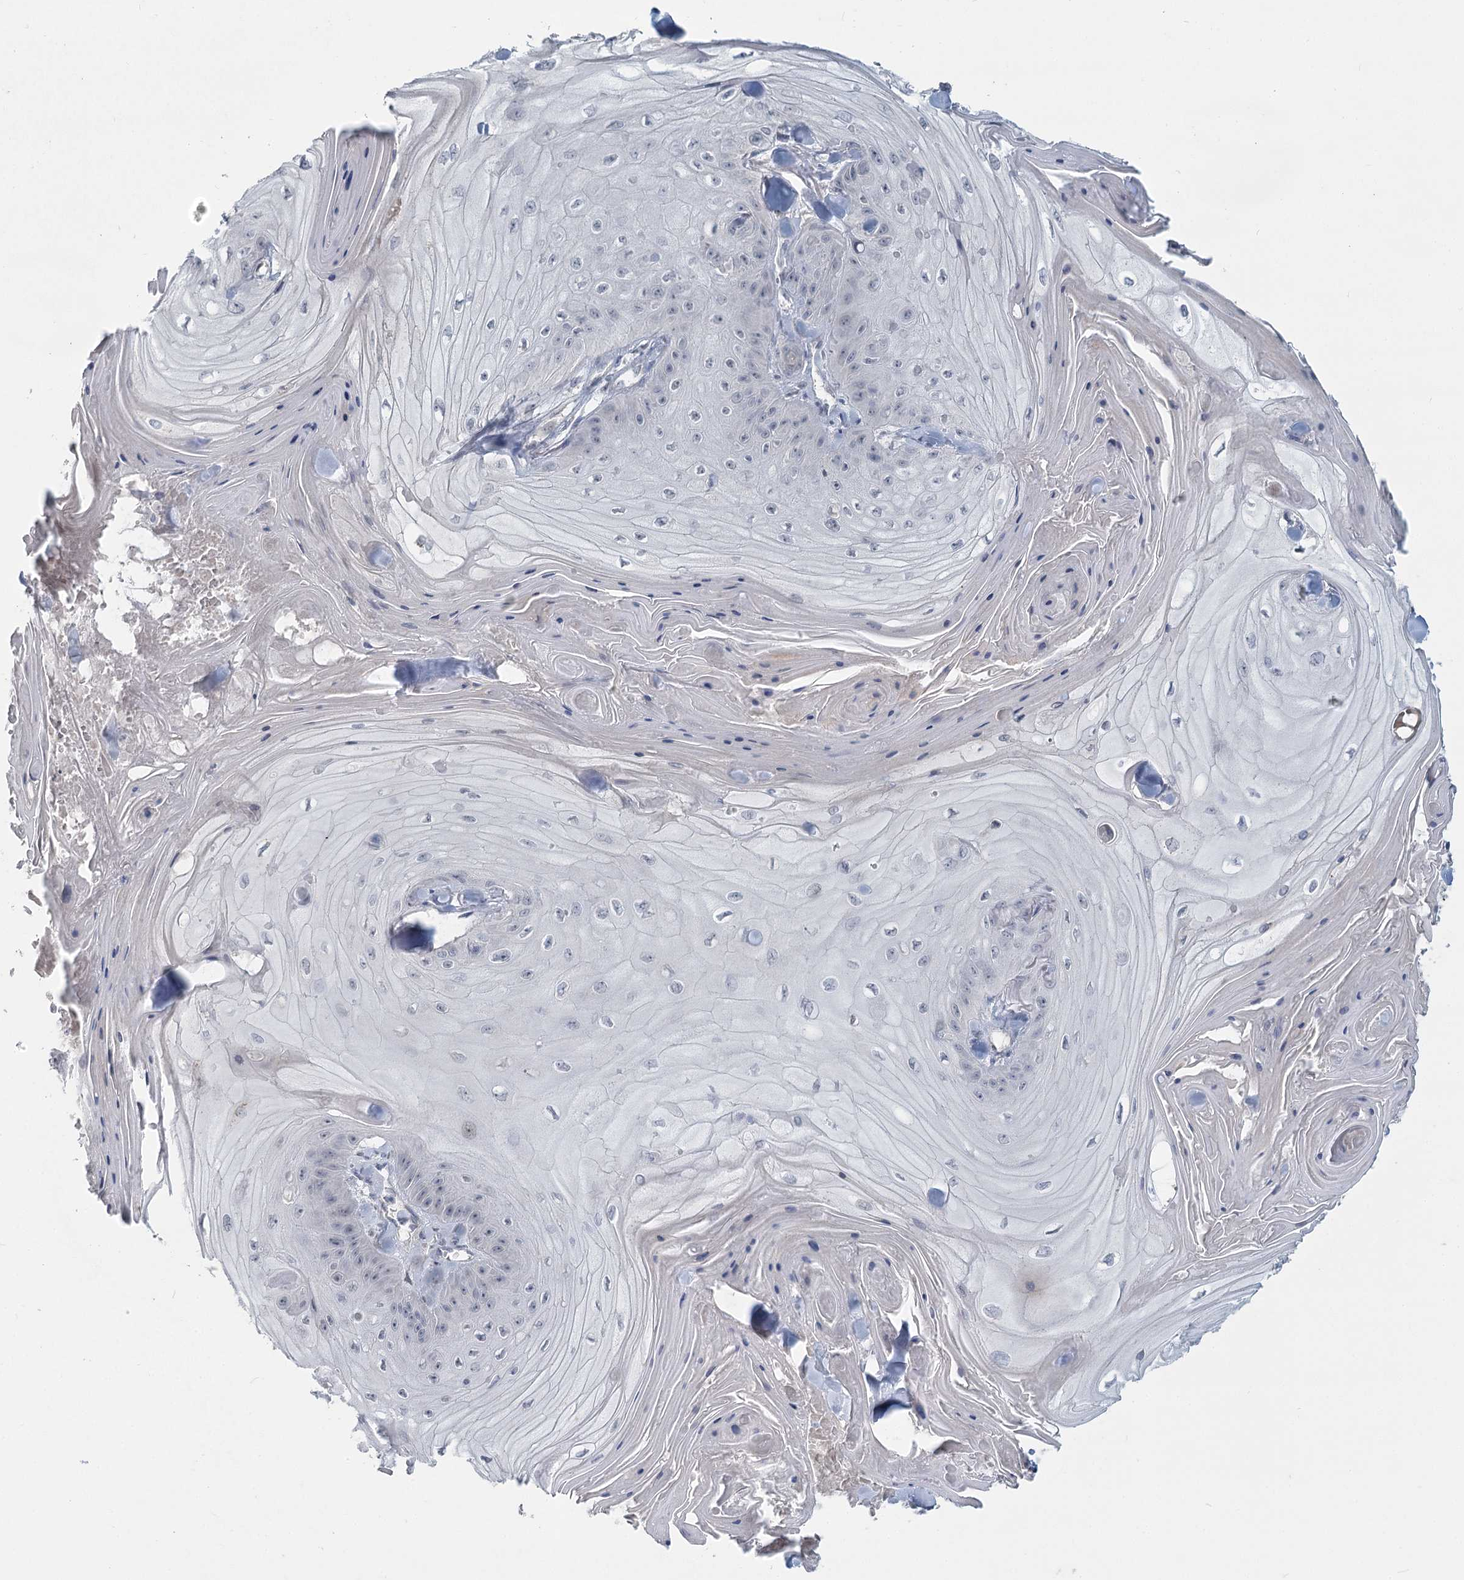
{"staining": {"intensity": "negative", "quantity": "none", "location": "none"}, "tissue": "skin cancer", "cell_type": "Tumor cells", "image_type": "cancer", "snomed": [{"axis": "morphology", "description": "Squamous cell carcinoma, NOS"}, {"axis": "topography", "description": "Skin"}], "caption": "A high-resolution histopathology image shows immunohistochemistry (IHC) staining of skin squamous cell carcinoma, which demonstrates no significant staining in tumor cells.", "gene": "SLC9A3", "patient": {"sex": "male", "age": 74}}